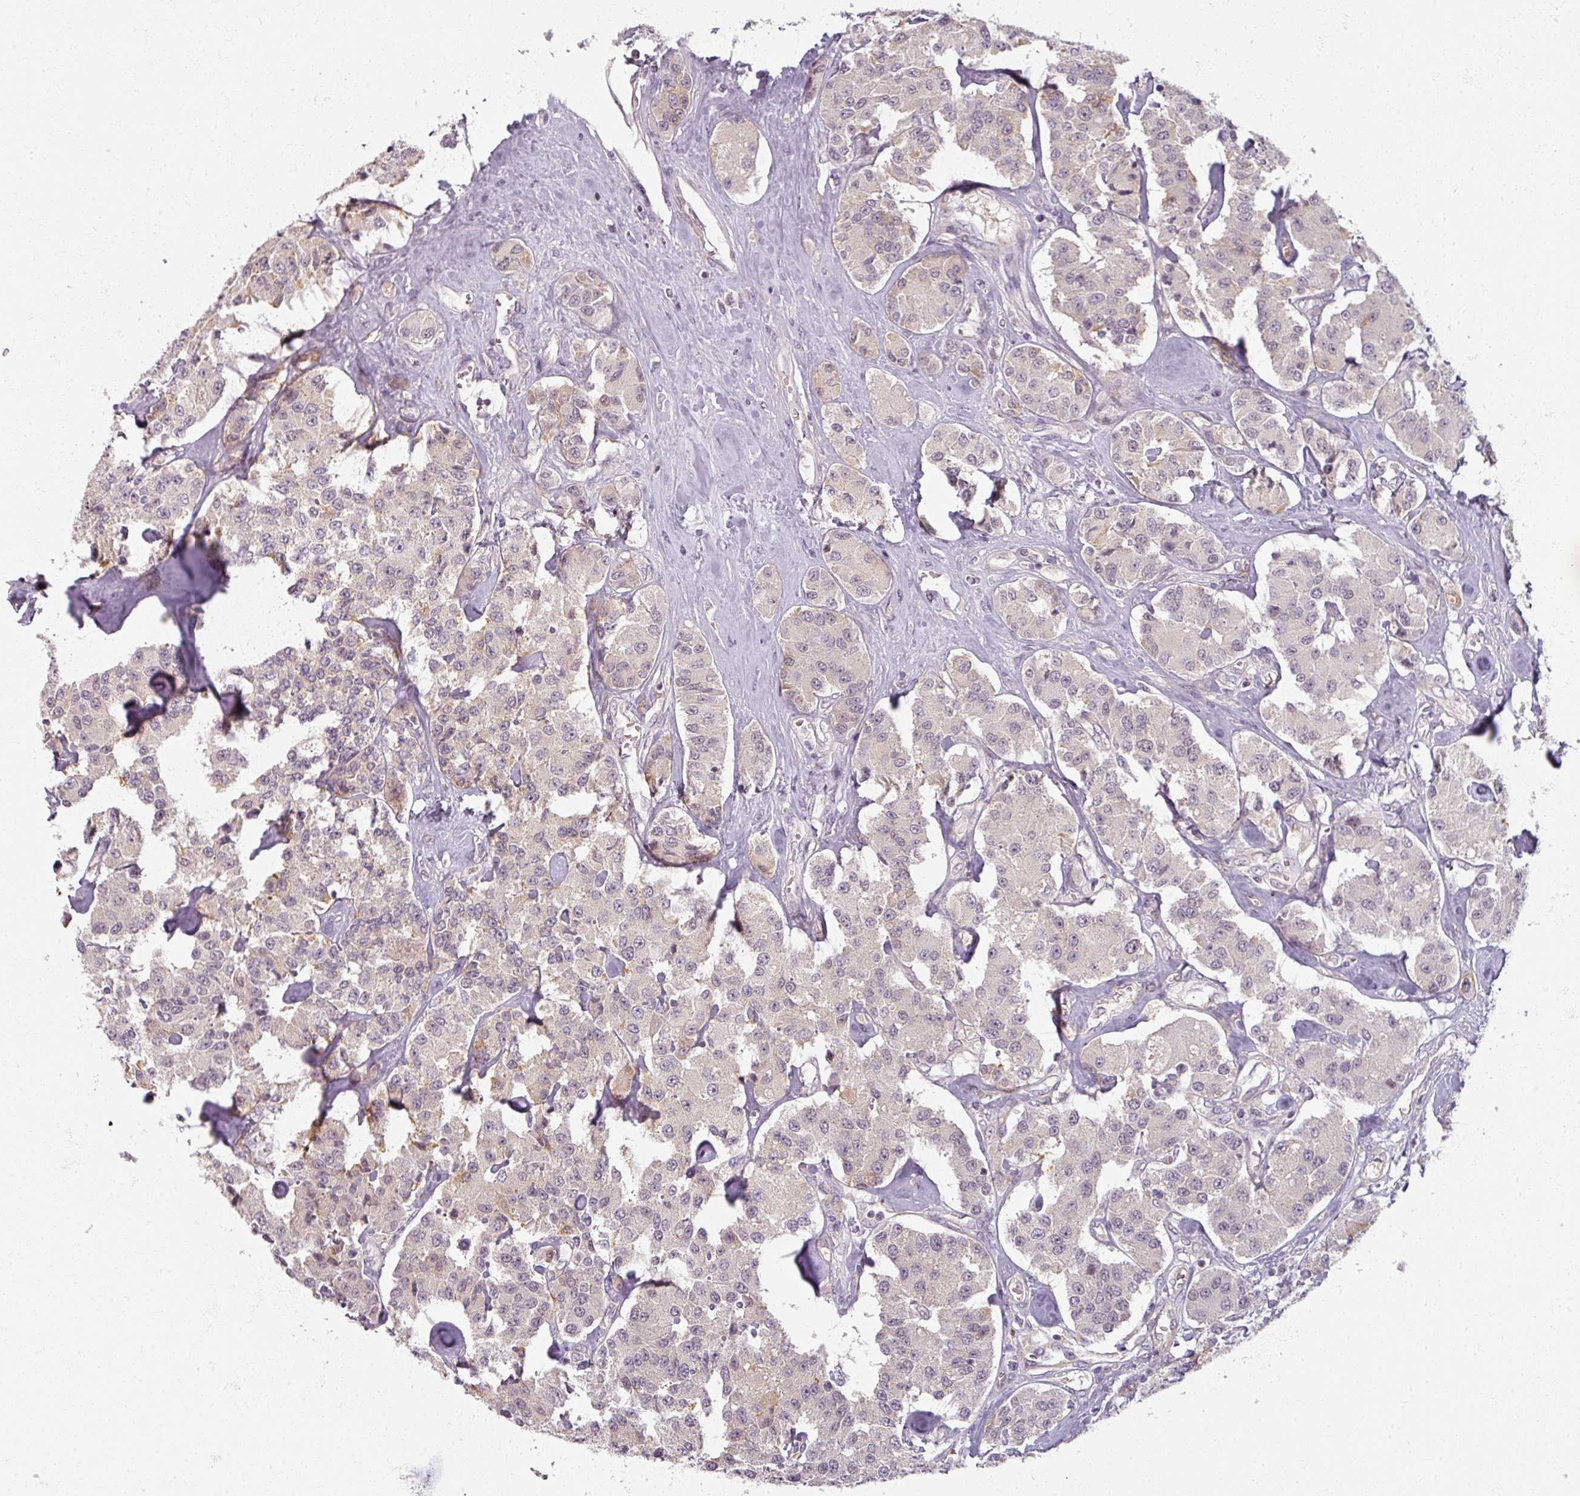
{"staining": {"intensity": "negative", "quantity": "none", "location": "none"}, "tissue": "carcinoid", "cell_type": "Tumor cells", "image_type": "cancer", "snomed": [{"axis": "morphology", "description": "Carcinoid, malignant, NOS"}, {"axis": "topography", "description": "Pancreas"}], "caption": "This is a photomicrograph of immunohistochemistry (IHC) staining of malignant carcinoid, which shows no expression in tumor cells.", "gene": "AGPAT4", "patient": {"sex": "male", "age": 41}}